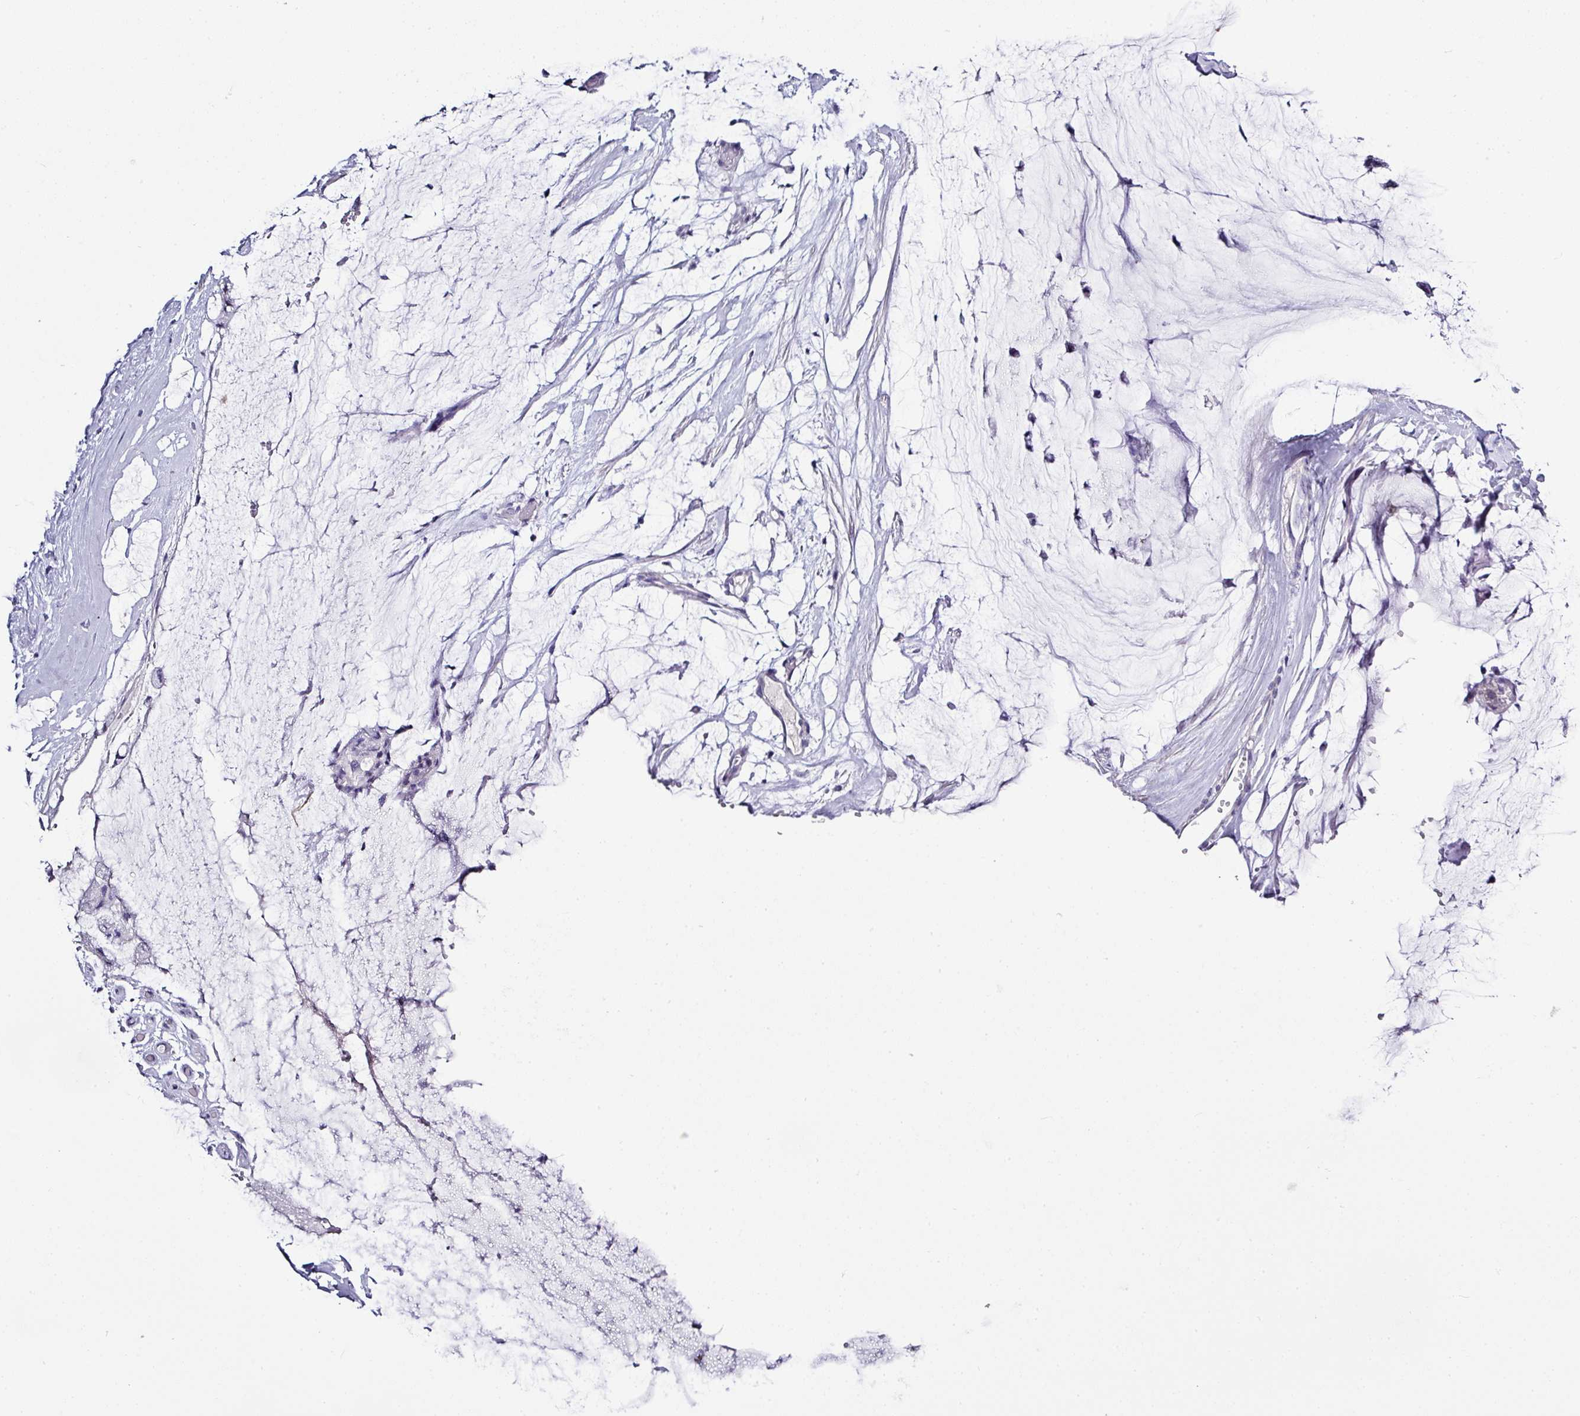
{"staining": {"intensity": "negative", "quantity": "none", "location": "none"}, "tissue": "ovarian cancer", "cell_type": "Tumor cells", "image_type": "cancer", "snomed": [{"axis": "morphology", "description": "Cystadenocarcinoma, mucinous, NOS"}, {"axis": "topography", "description": "Ovary"}], "caption": "Immunohistochemistry histopathology image of neoplastic tissue: human ovarian cancer stained with DAB shows no significant protein staining in tumor cells.", "gene": "BCL11A", "patient": {"sex": "female", "age": 39}}